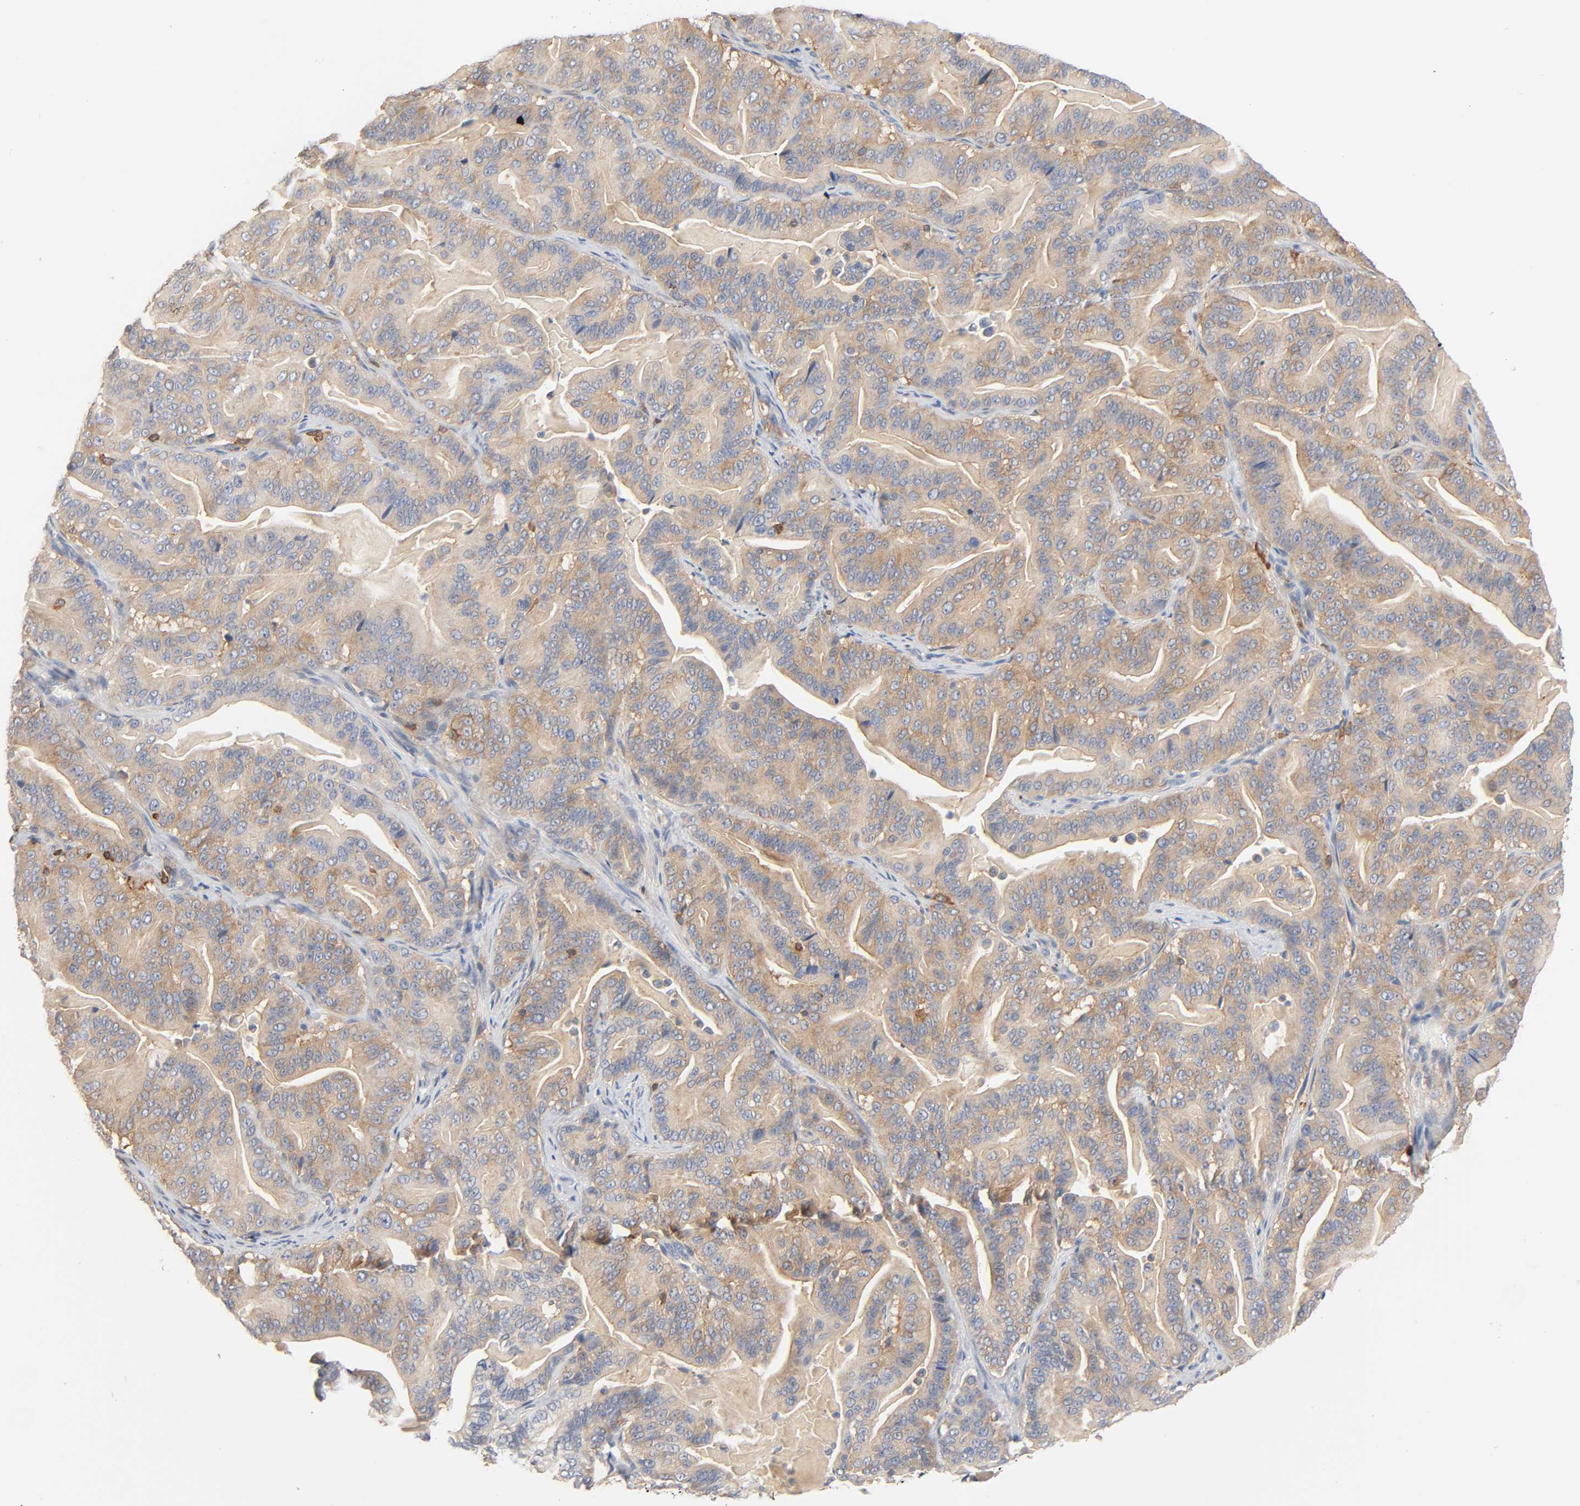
{"staining": {"intensity": "moderate", "quantity": ">75%", "location": "cytoplasmic/membranous"}, "tissue": "pancreatic cancer", "cell_type": "Tumor cells", "image_type": "cancer", "snomed": [{"axis": "morphology", "description": "Adenocarcinoma, NOS"}, {"axis": "topography", "description": "Pancreas"}], "caption": "Tumor cells exhibit medium levels of moderate cytoplasmic/membranous positivity in approximately >75% of cells in human pancreatic cancer.", "gene": "BIN1", "patient": {"sex": "male", "age": 63}}